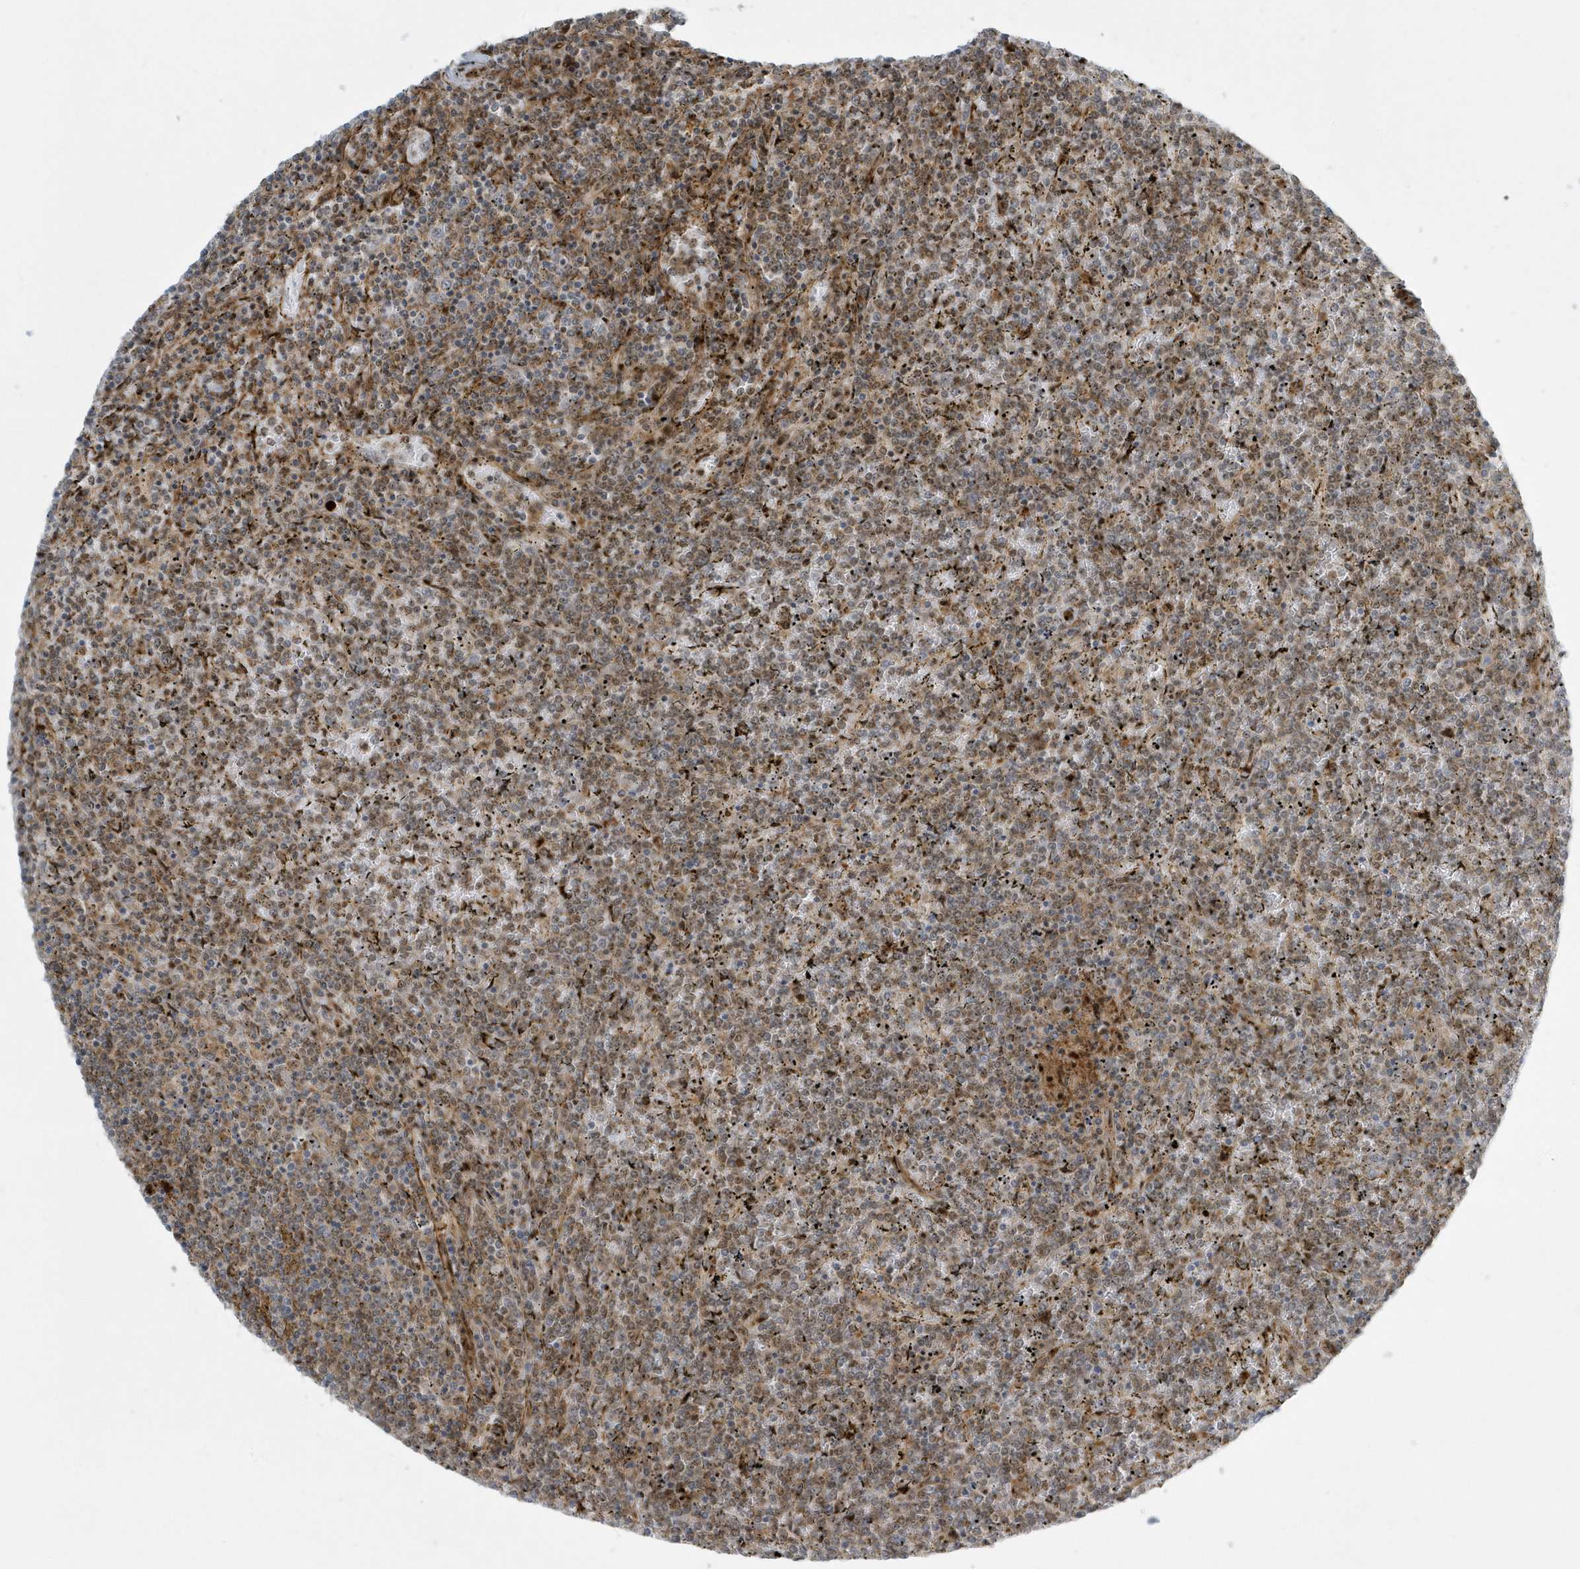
{"staining": {"intensity": "moderate", "quantity": "25%-75%", "location": "cytoplasmic/membranous"}, "tissue": "lymphoma", "cell_type": "Tumor cells", "image_type": "cancer", "snomed": [{"axis": "morphology", "description": "Malignant lymphoma, non-Hodgkin's type, Low grade"}, {"axis": "topography", "description": "Spleen"}], "caption": "IHC (DAB (3,3'-diaminobenzidine)) staining of low-grade malignant lymphoma, non-Hodgkin's type exhibits moderate cytoplasmic/membranous protein positivity in approximately 25%-75% of tumor cells.", "gene": "MASP2", "patient": {"sex": "female", "age": 19}}